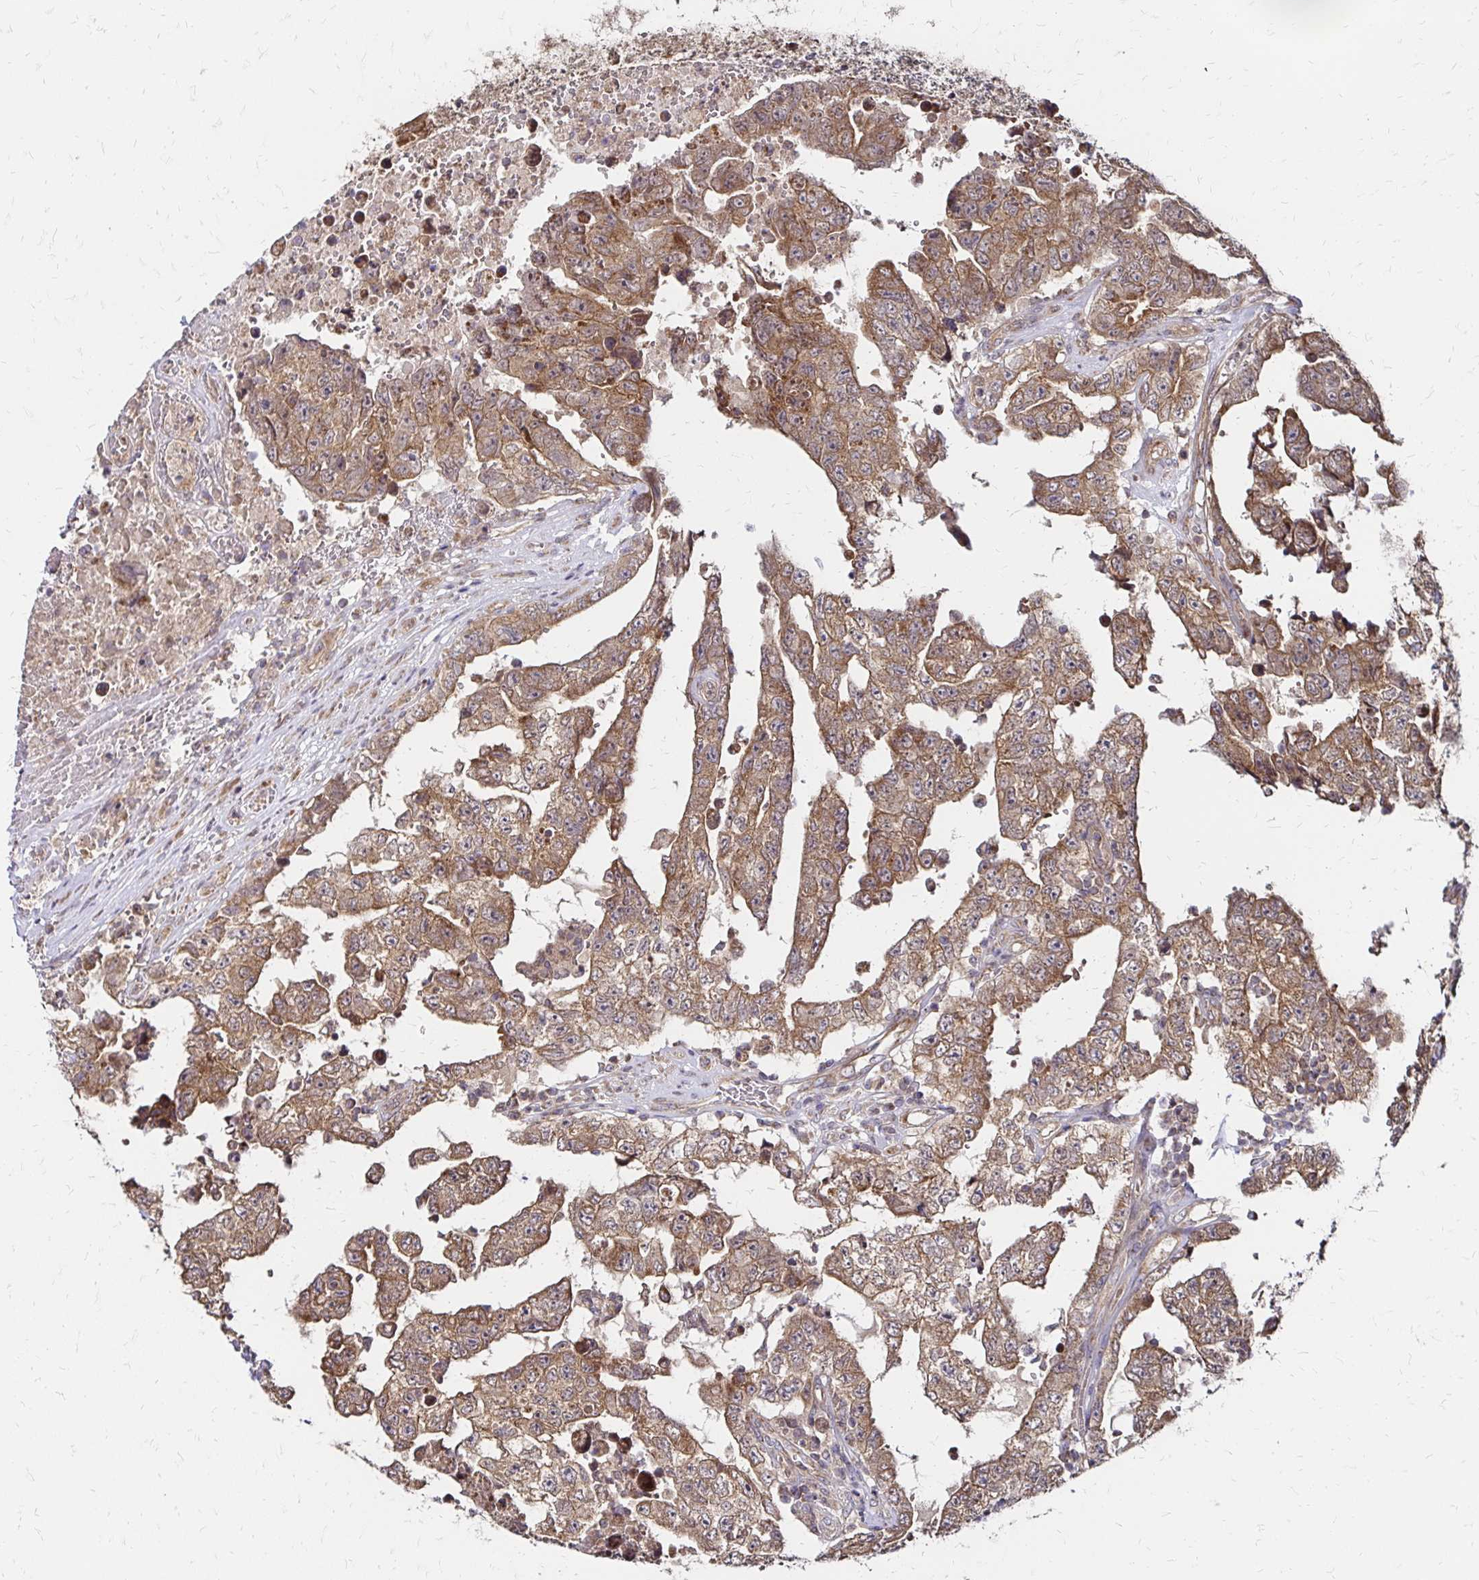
{"staining": {"intensity": "moderate", "quantity": ">75%", "location": "cytoplasmic/membranous"}, "tissue": "testis cancer", "cell_type": "Tumor cells", "image_type": "cancer", "snomed": [{"axis": "morphology", "description": "Normal tissue, NOS"}, {"axis": "morphology", "description": "Carcinoma, Embryonal, NOS"}, {"axis": "topography", "description": "Testis"}, {"axis": "topography", "description": "Epididymis"}], "caption": "Moderate cytoplasmic/membranous expression for a protein is appreciated in approximately >75% of tumor cells of testis cancer using immunohistochemistry (IHC).", "gene": "ZW10", "patient": {"sex": "male", "age": 25}}